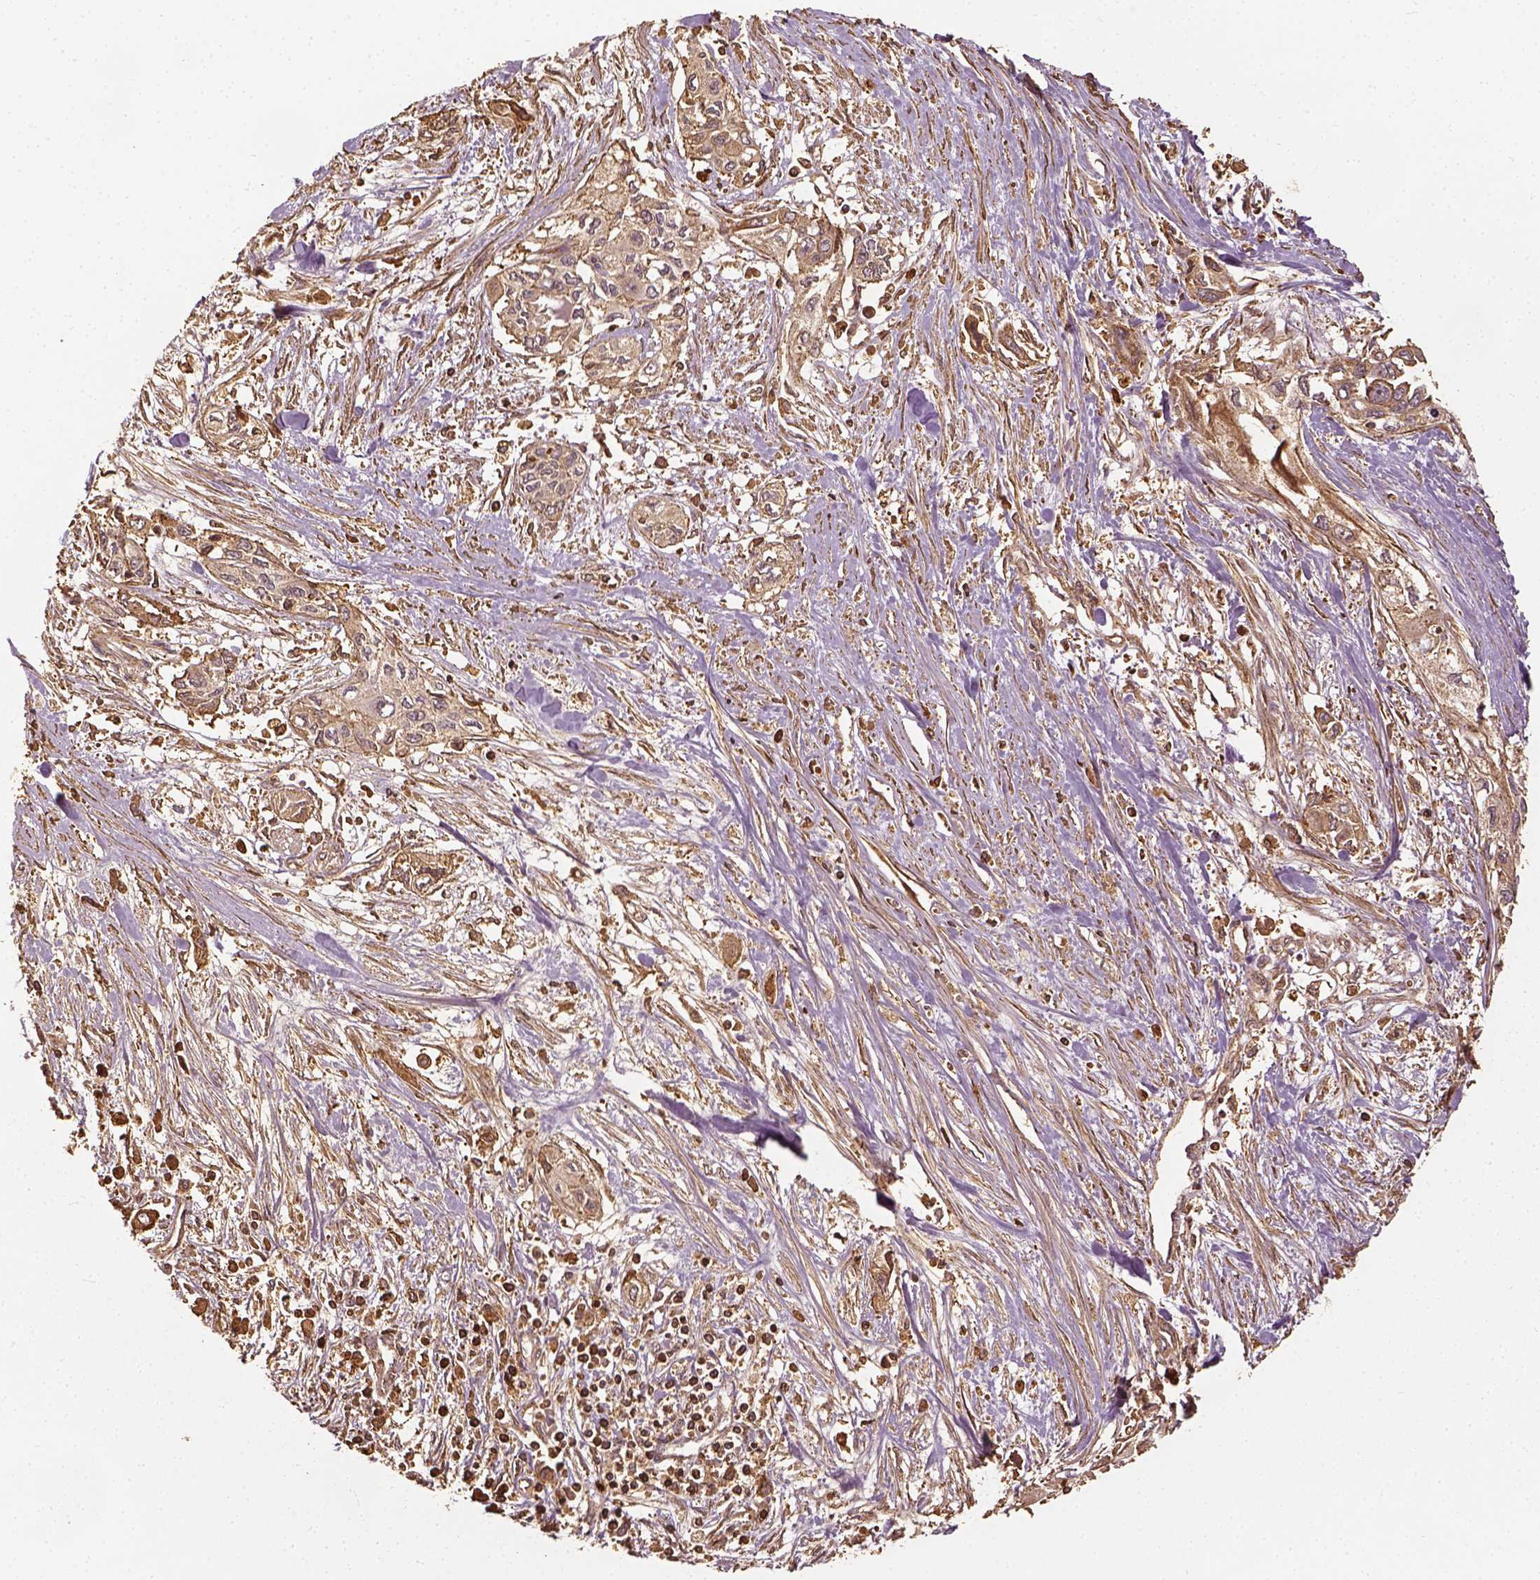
{"staining": {"intensity": "moderate", "quantity": "25%-75%", "location": "cytoplasmic/membranous"}, "tissue": "pancreatic cancer", "cell_type": "Tumor cells", "image_type": "cancer", "snomed": [{"axis": "morphology", "description": "Adenocarcinoma, NOS"}, {"axis": "topography", "description": "Pancreas"}], "caption": "Human pancreatic cancer (adenocarcinoma) stained with a protein marker shows moderate staining in tumor cells.", "gene": "VEGFA", "patient": {"sex": "female", "age": 55}}